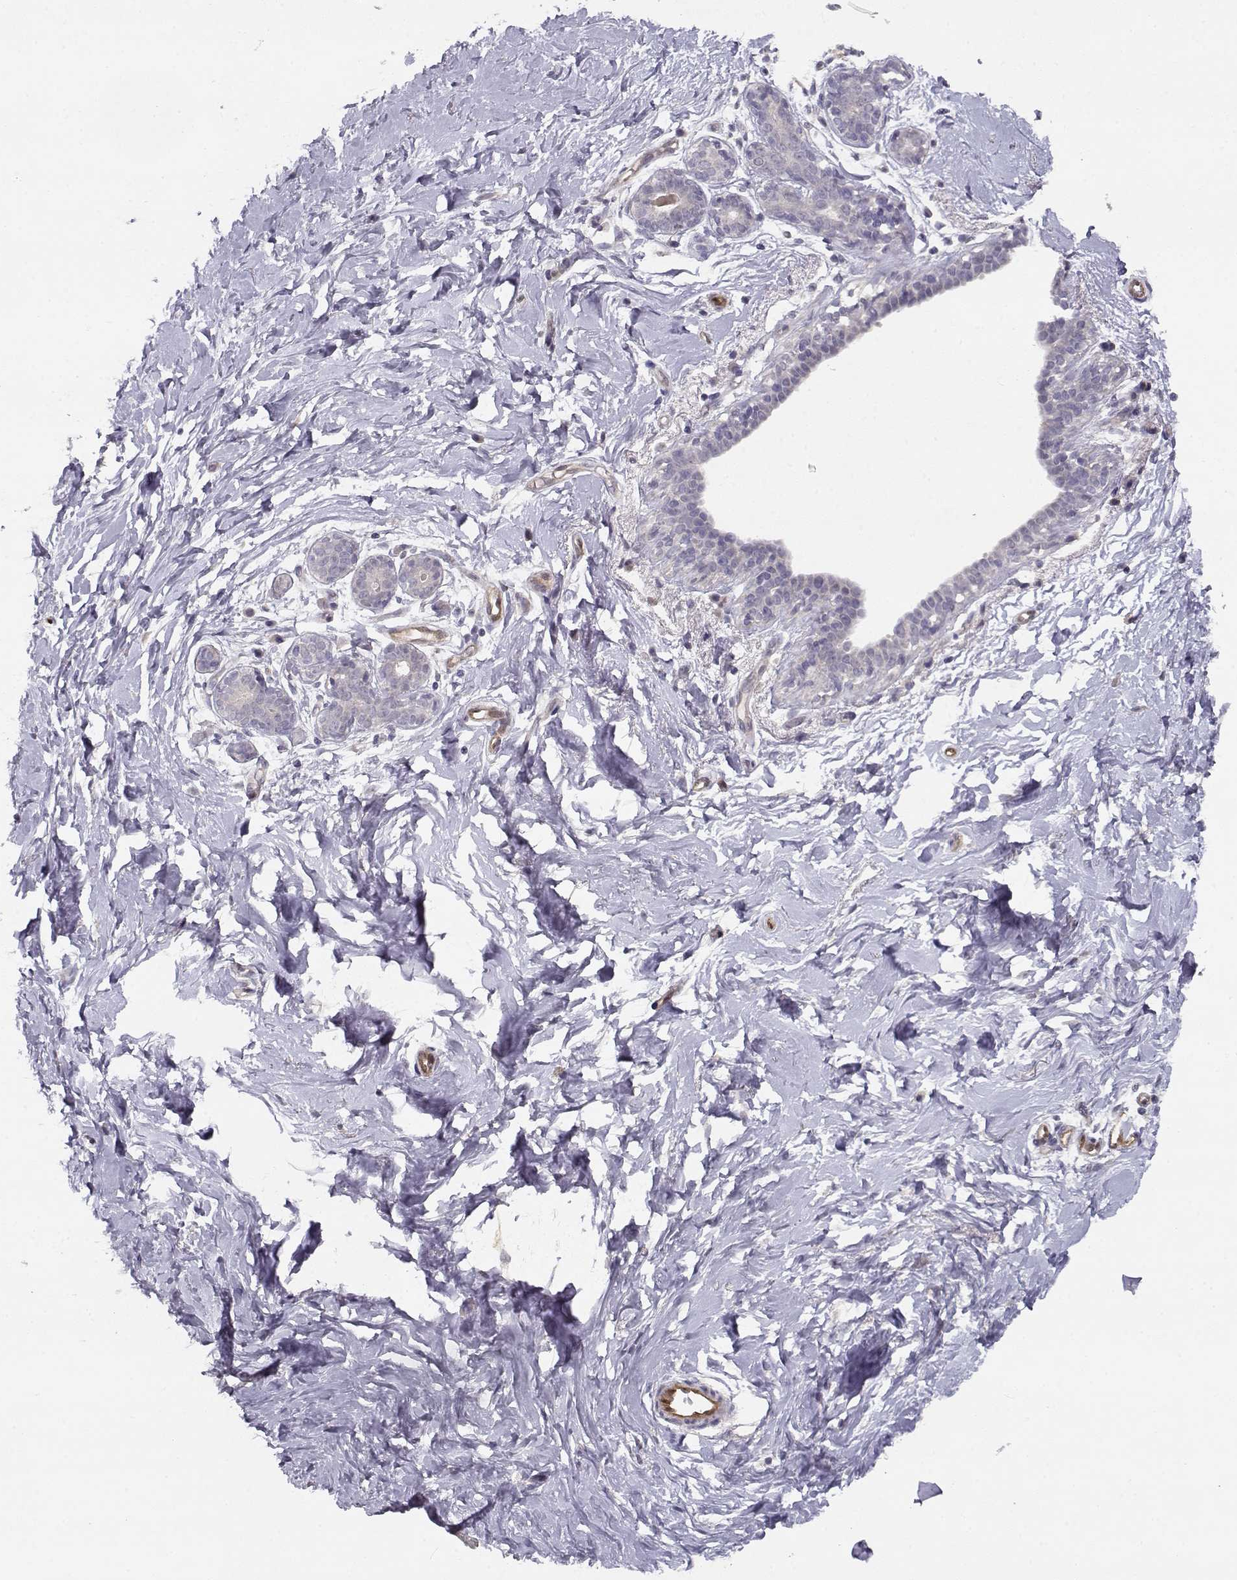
{"staining": {"intensity": "negative", "quantity": "none", "location": "none"}, "tissue": "breast", "cell_type": "Adipocytes", "image_type": "normal", "snomed": [{"axis": "morphology", "description": "Normal tissue, NOS"}, {"axis": "topography", "description": "Breast"}], "caption": "High magnification brightfield microscopy of normal breast stained with DAB (3,3'-diaminobenzidine) (brown) and counterstained with hematoxylin (blue): adipocytes show no significant positivity. Brightfield microscopy of immunohistochemistry (IHC) stained with DAB (brown) and hematoxylin (blue), captured at high magnification.", "gene": "BMX", "patient": {"sex": "female", "age": 37}}